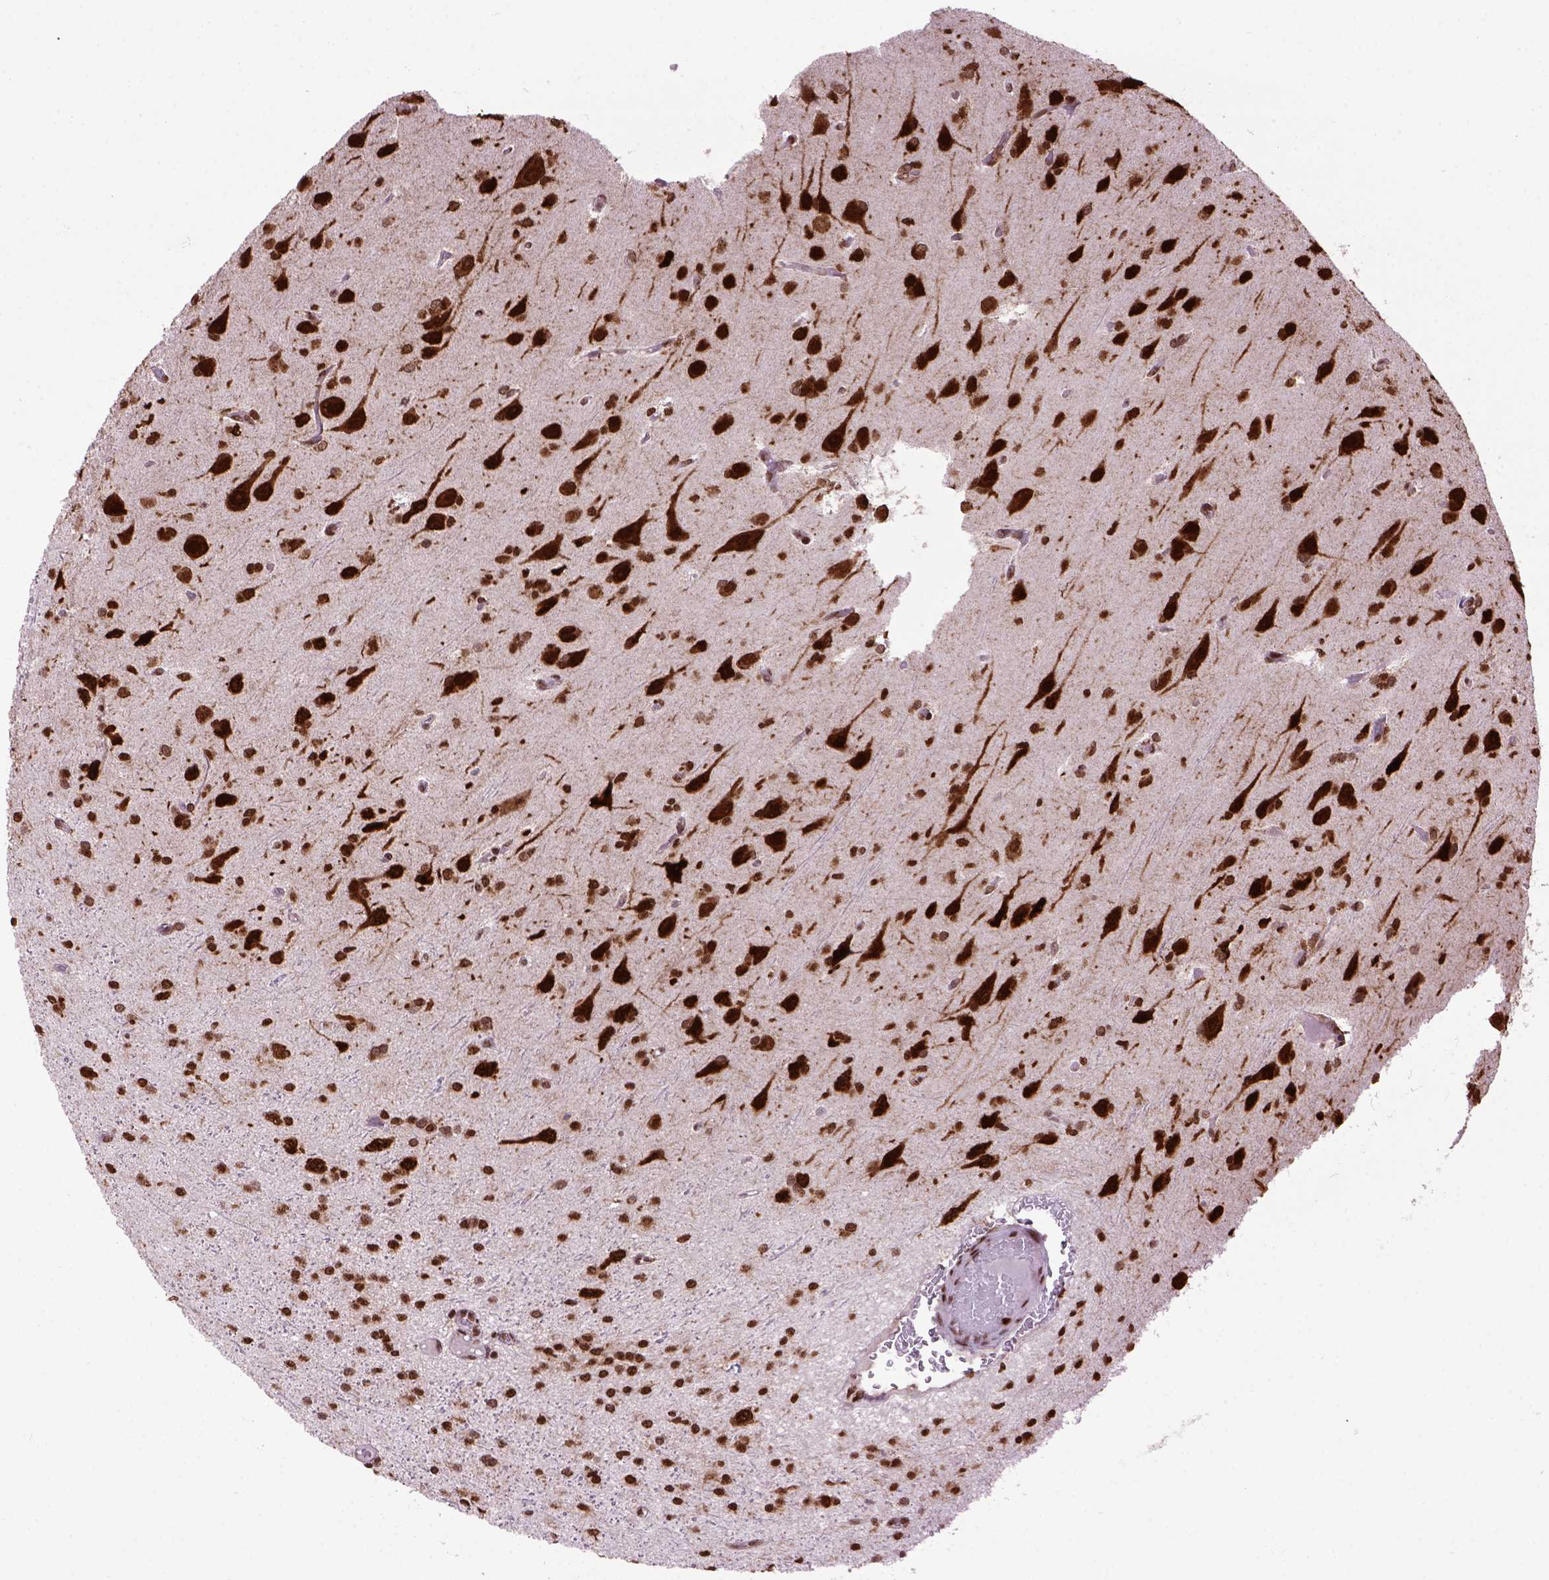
{"staining": {"intensity": "strong", "quantity": ">75%", "location": "nuclear"}, "tissue": "glioma", "cell_type": "Tumor cells", "image_type": "cancer", "snomed": [{"axis": "morphology", "description": "Glioma, malignant, Low grade"}, {"axis": "topography", "description": "Brain"}], "caption": "An image showing strong nuclear staining in about >75% of tumor cells in malignant glioma (low-grade), as visualized by brown immunohistochemical staining.", "gene": "CELF1", "patient": {"sex": "male", "age": 27}}